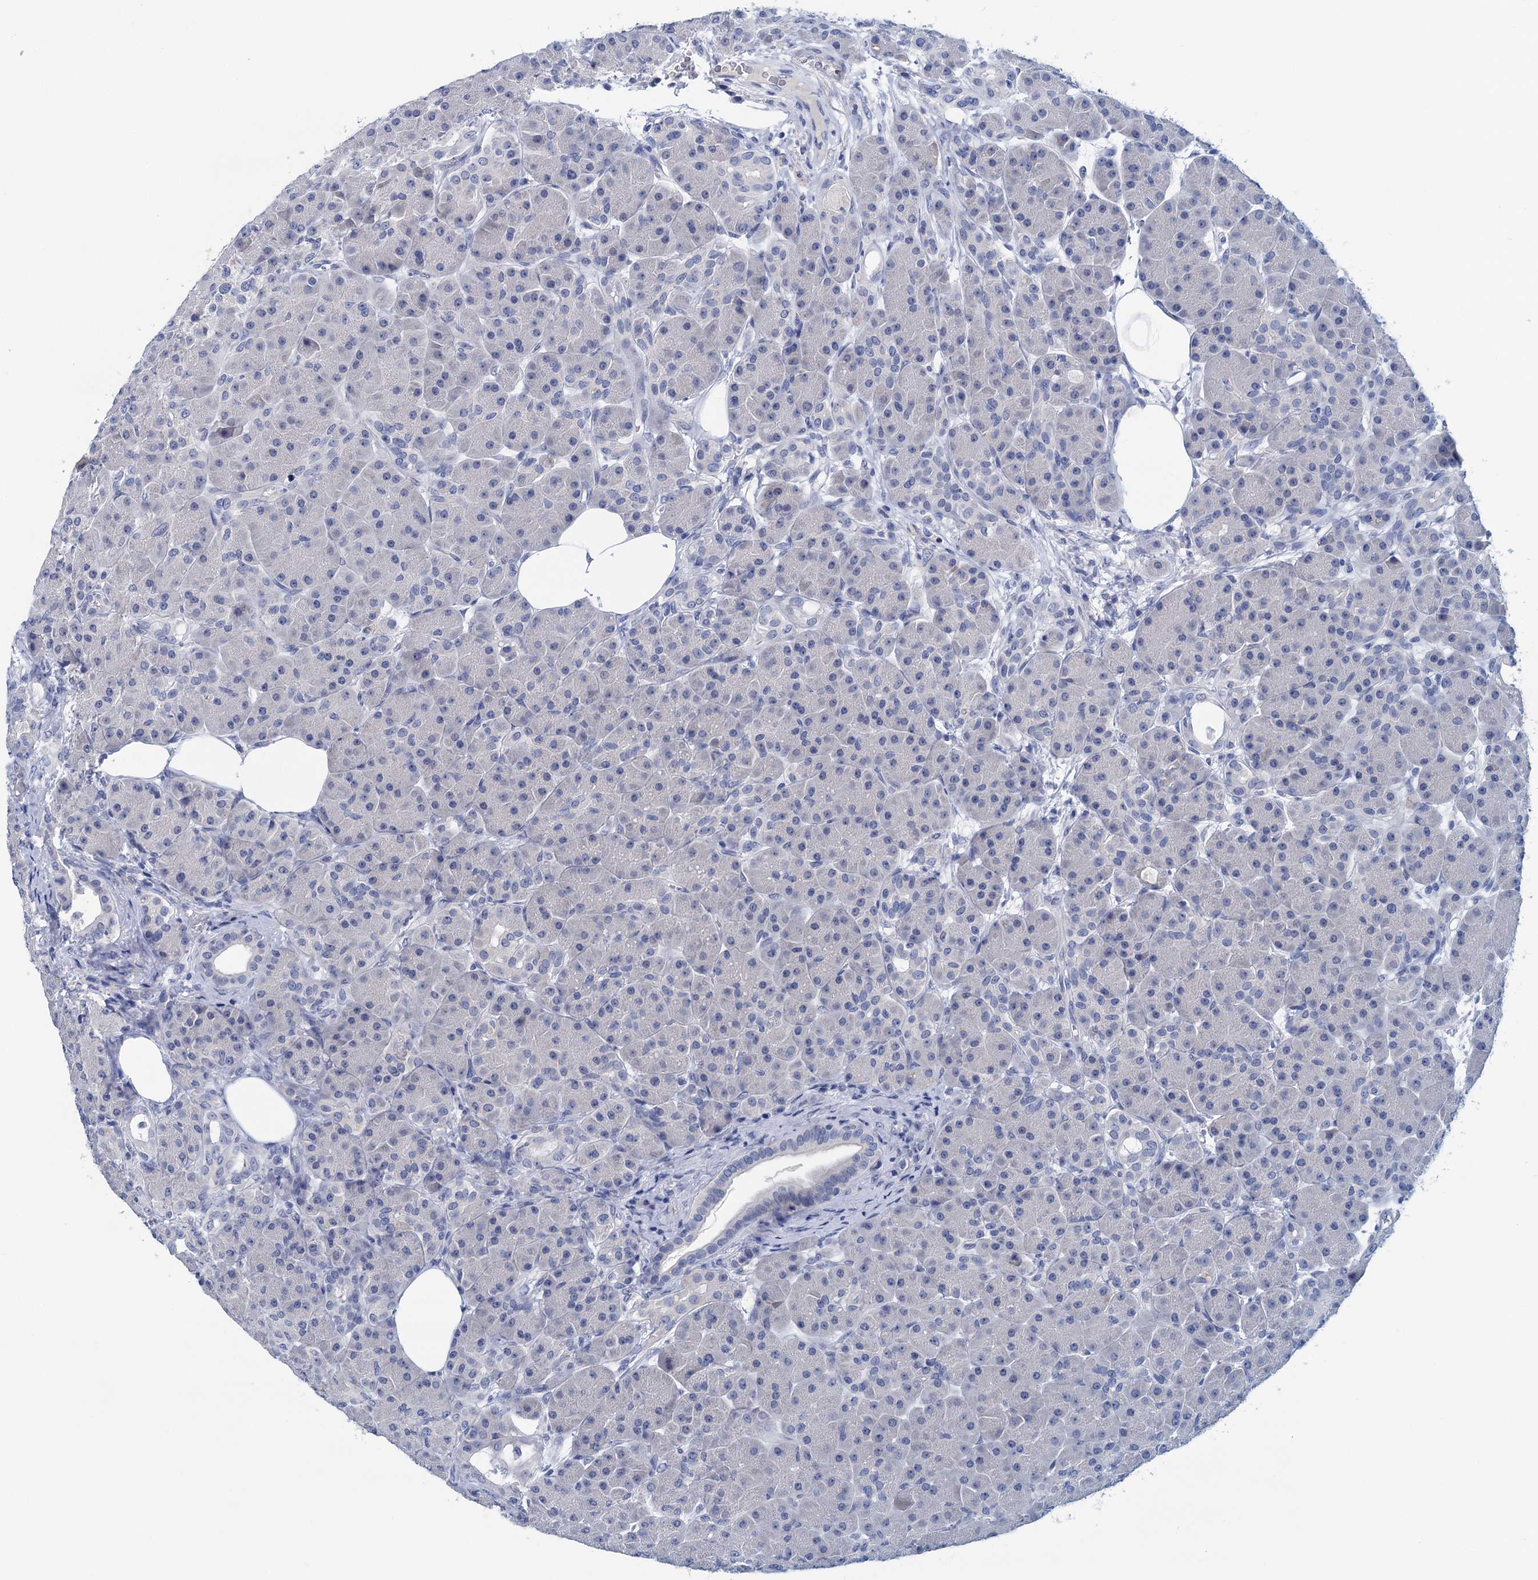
{"staining": {"intensity": "negative", "quantity": "none", "location": "none"}, "tissue": "pancreas", "cell_type": "Exocrine glandular cells", "image_type": "normal", "snomed": [{"axis": "morphology", "description": "Normal tissue, NOS"}, {"axis": "topography", "description": "Pancreas"}], "caption": "Immunohistochemistry (IHC) photomicrograph of unremarkable pancreas stained for a protein (brown), which reveals no expression in exocrine glandular cells.", "gene": "MYOZ3", "patient": {"sex": "male", "age": 63}}